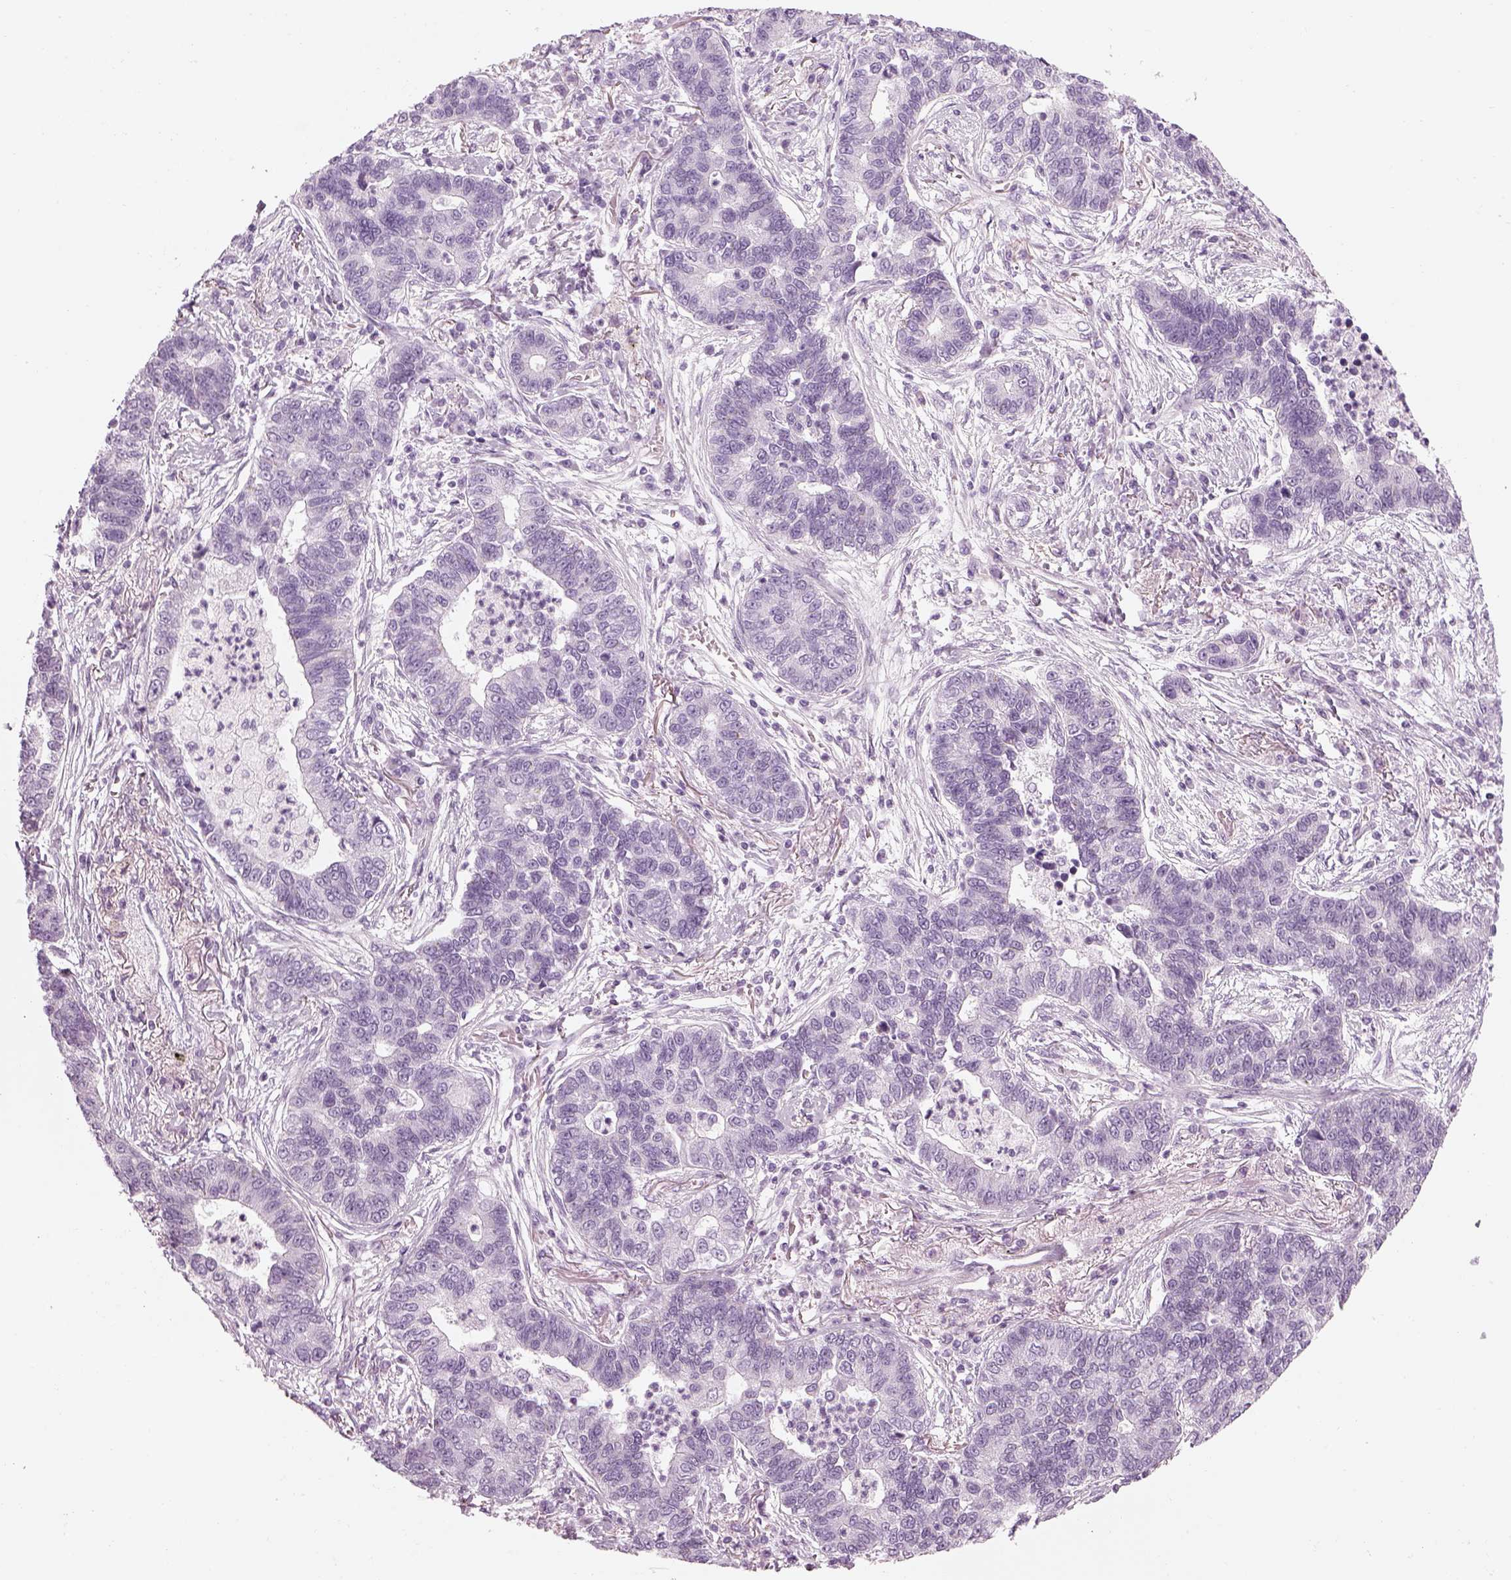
{"staining": {"intensity": "negative", "quantity": "none", "location": "none"}, "tissue": "lung cancer", "cell_type": "Tumor cells", "image_type": "cancer", "snomed": [{"axis": "morphology", "description": "Adenocarcinoma, NOS"}, {"axis": "topography", "description": "Lung"}], "caption": "Immunohistochemical staining of human lung cancer (adenocarcinoma) demonstrates no significant staining in tumor cells.", "gene": "SAG", "patient": {"sex": "female", "age": 57}}